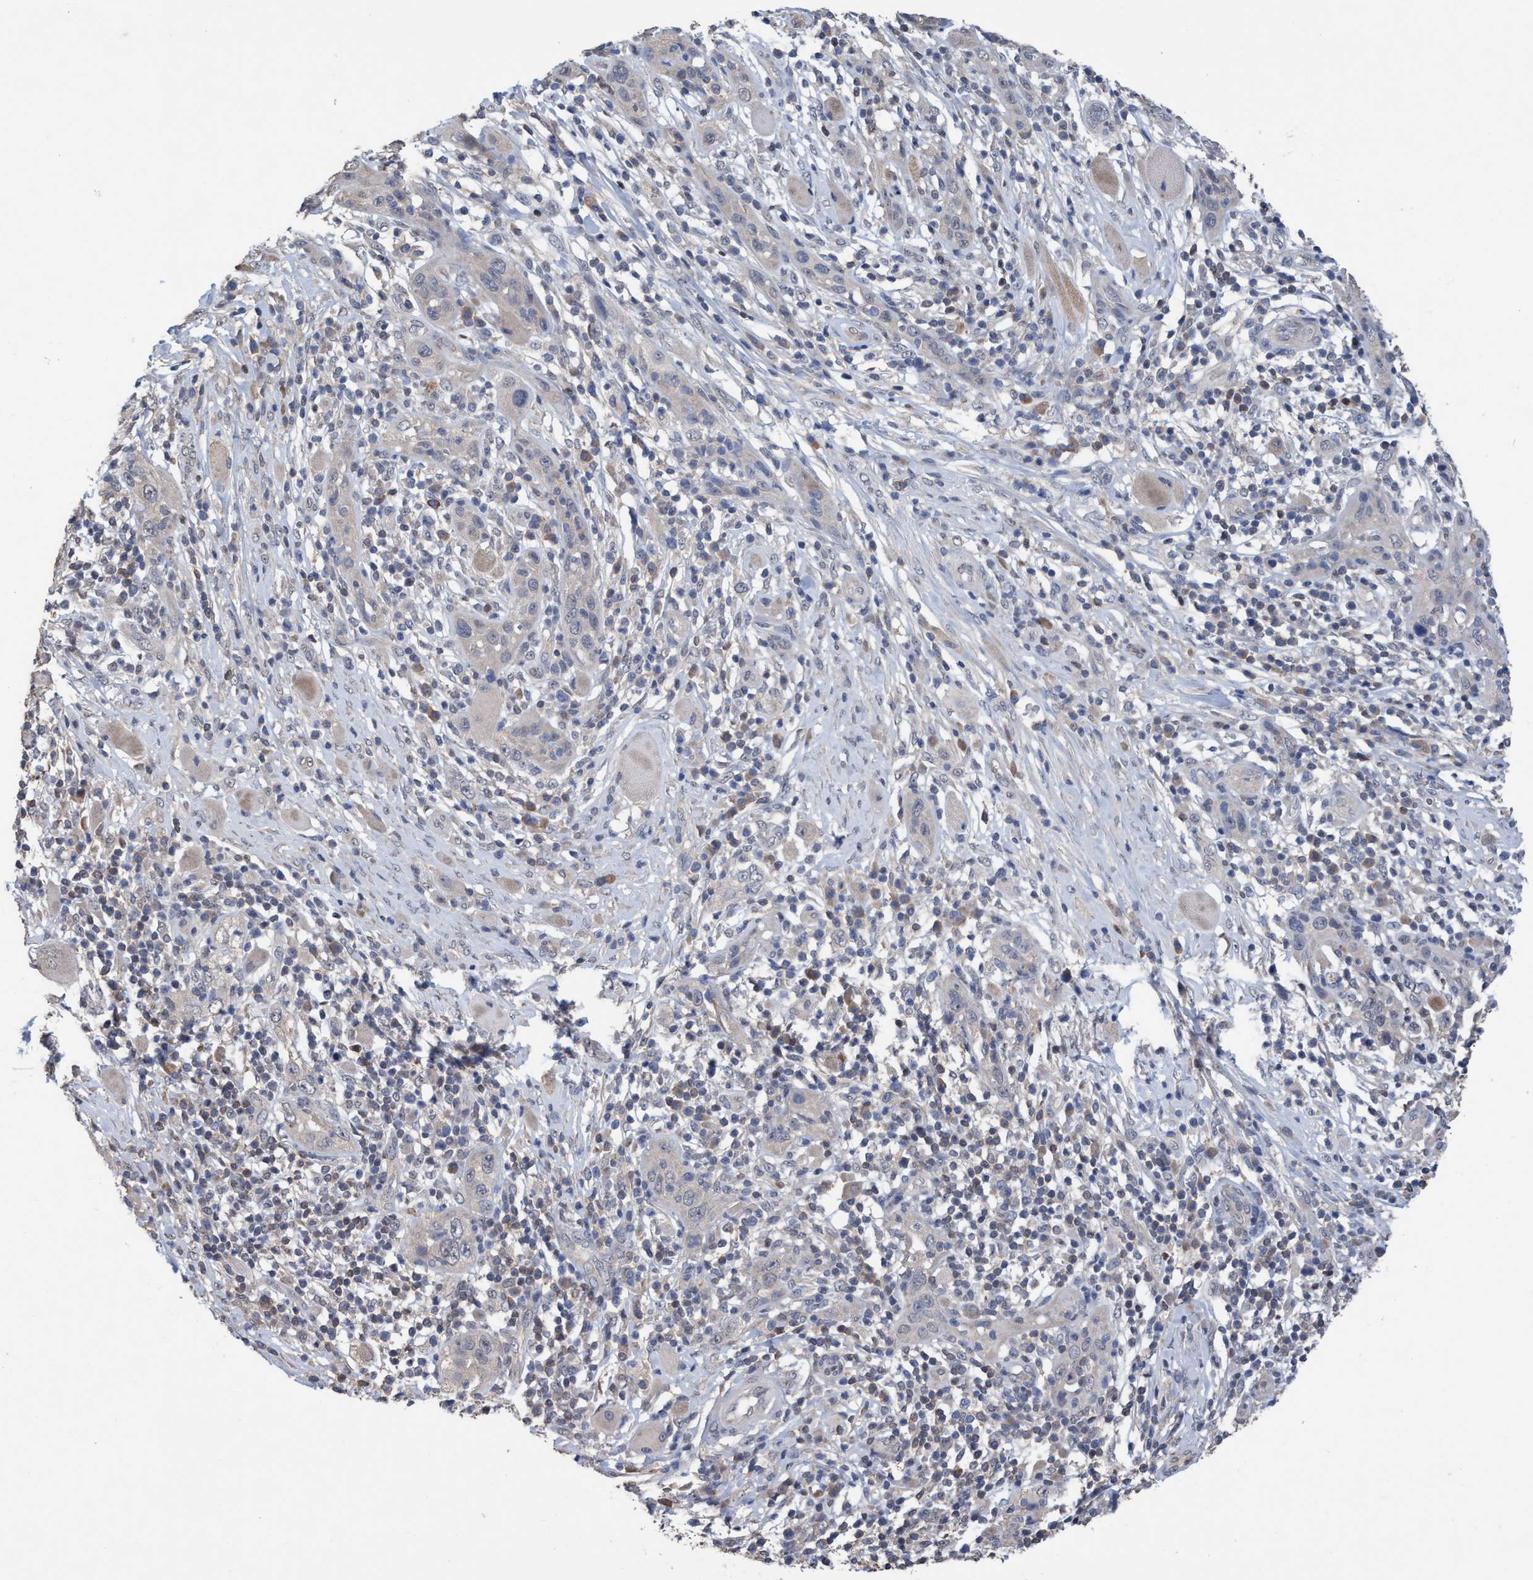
{"staining": {"intensity": "negative", "quantity": "none", "location": "none"}, "tissue": "skin cancer", "cell_type": "Tumor cells", "image_type": "cancer", "snomed": [{"axis": "morphology", "description": "Squamous cell carcinoma, NOS"}, {"axis": "topography", "description": "Skin"}], "caption": "Tumor cells are negative for brown protein staining in skin squamous cell carcinoma.", "gene": "GLOD4", "patient": {"sex": "female", "age": 88}}